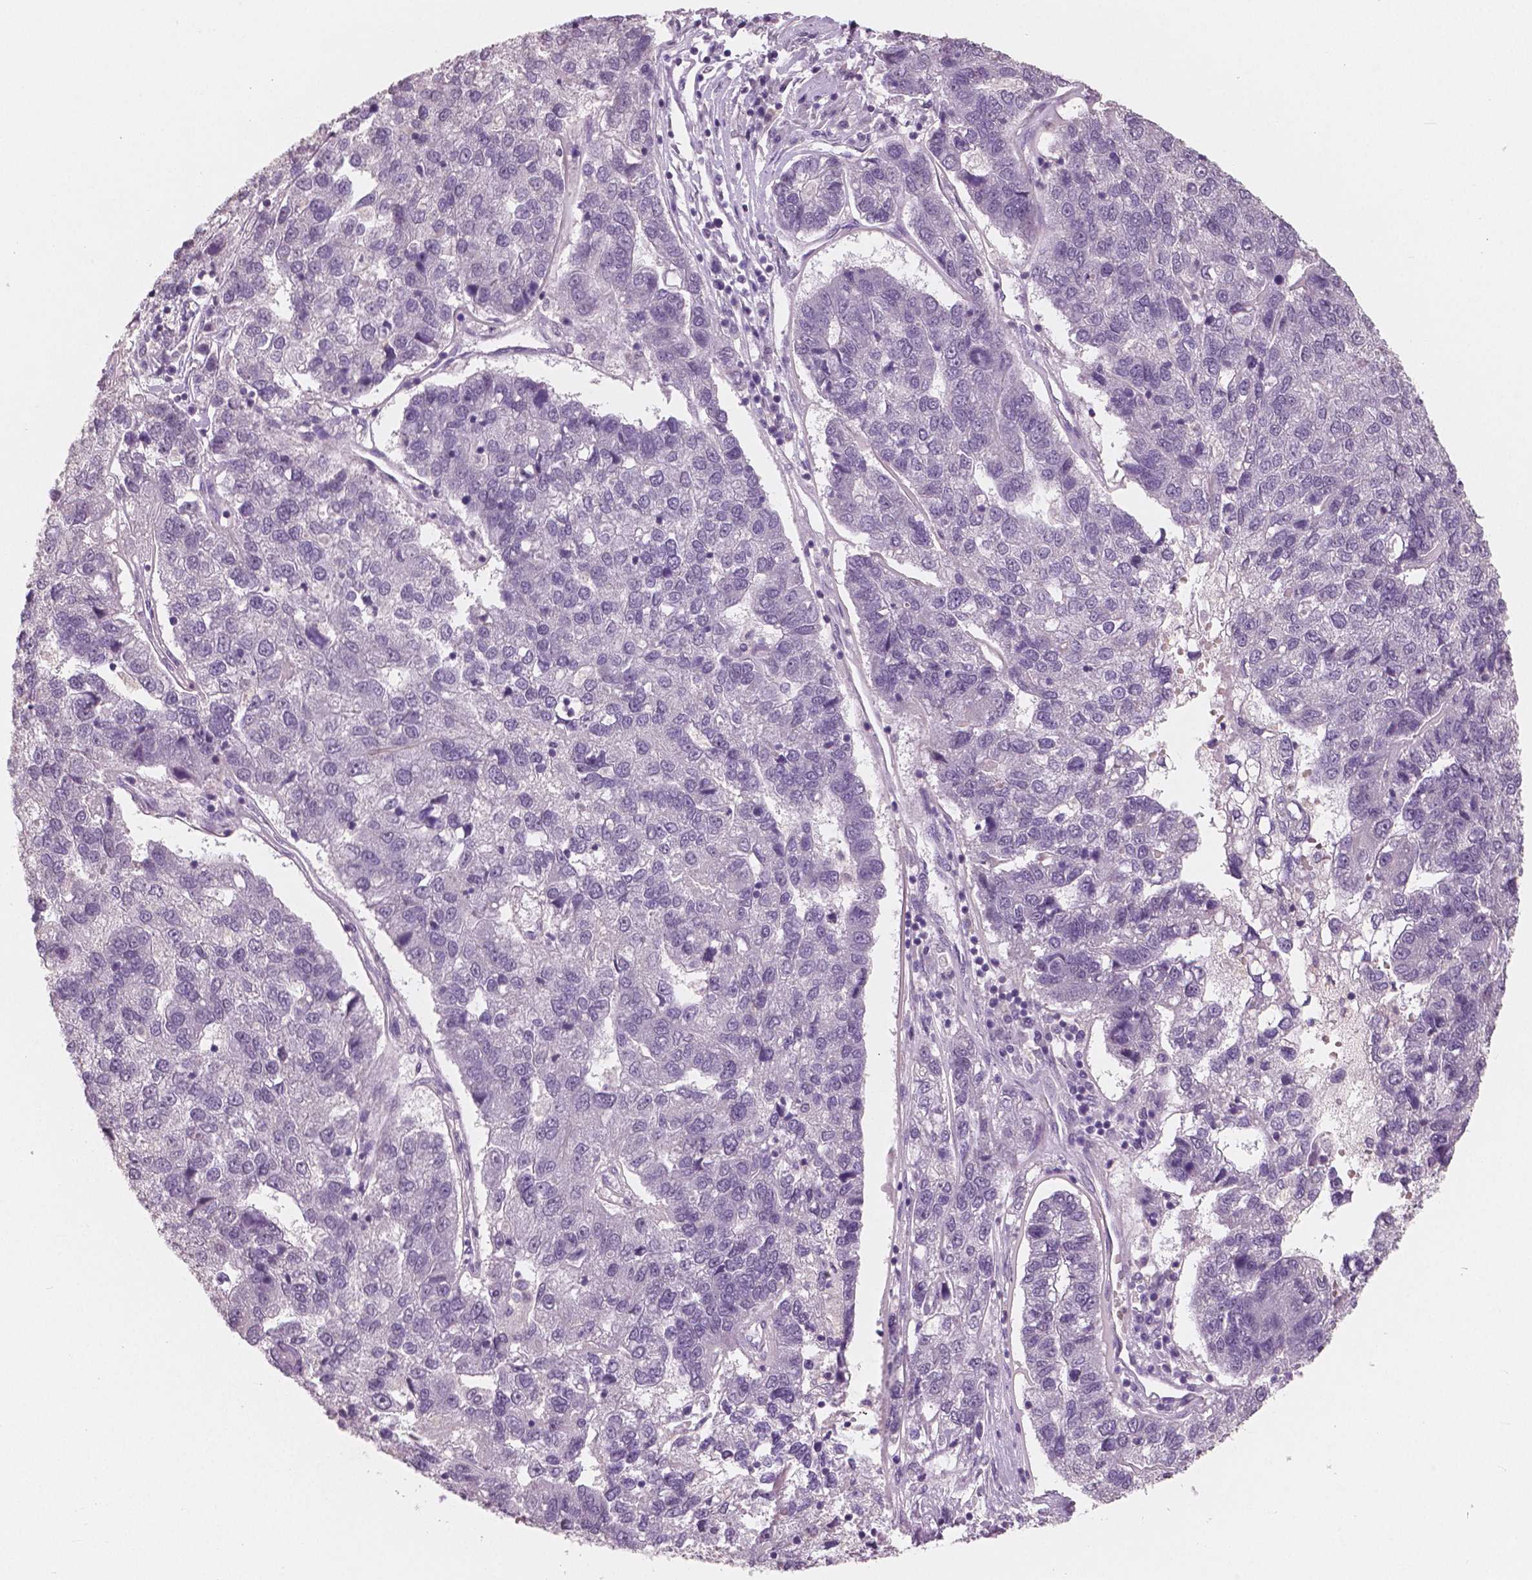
{"staining": {"intensity": "negative", "quantity": "none", "location": "none"}, "tissue": "pancreatic cancer", "cell_type": "Tumor cells", "image_type": "cancer", "snomed": [{"axis": "morphology", "description": "Adenocarcinoma, NOS"}, {"axis": "topography", "description": "Pancreas"}], "caption": "High power microscopy photomicrograph of an IHC image of adenocarcinoma (pancreatic), revealing no significant positivity in tumor cells.", "gene": "RNASE7", "patient": {"sex": "female", "age": 61}}